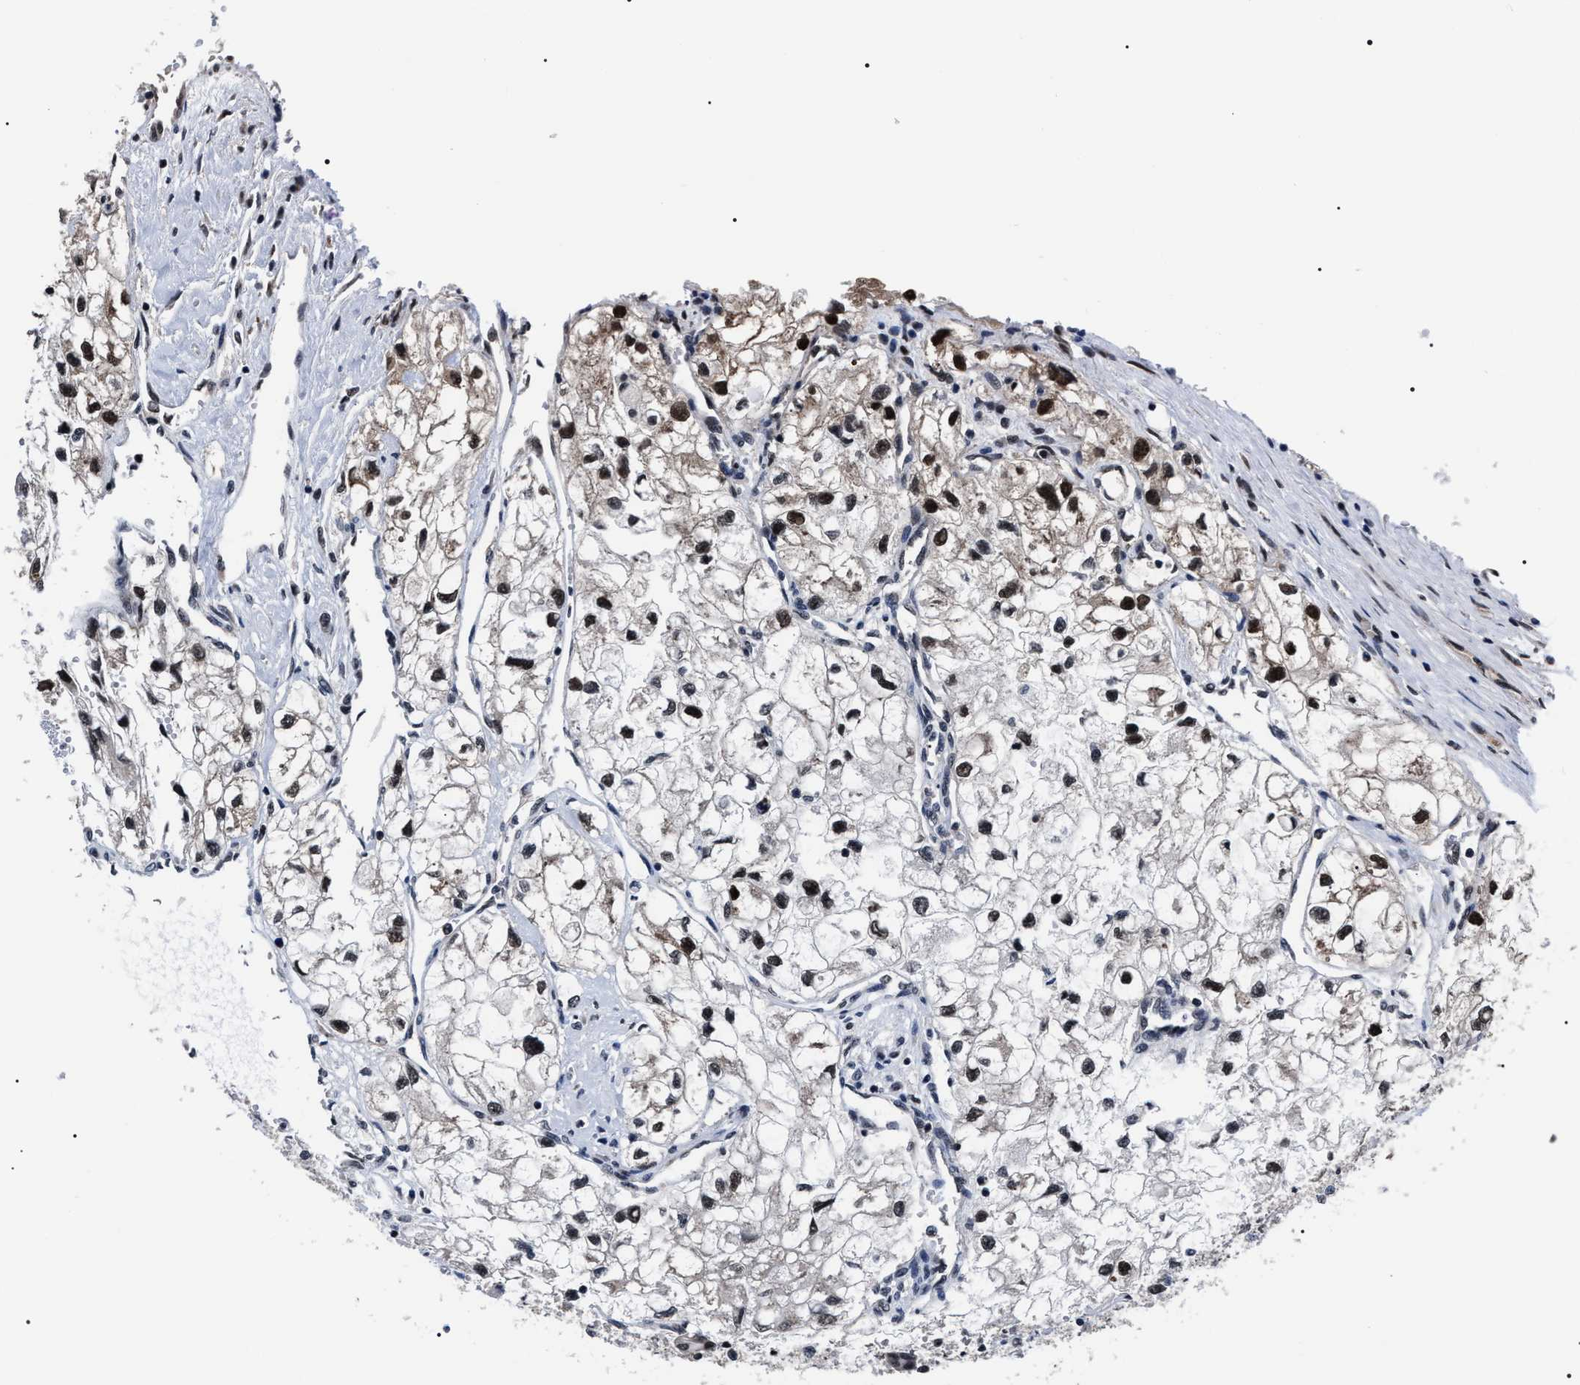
{"staining": {"intensity": "strong", "quantity": ">75%", "location": "nuclear"}, "tissue": "renal cancer", "cell_type": "Tumor cells", "image_type": "cancer", "snomed": [{"axis": "morphology", "description": "Adenocarcinoma, NOS"}, {"axis": "topography", "description": "Kidney"}], "caption": "An image of human renal adenocarcinoma stained for a protein displays strong nuclear brown staining in tumor cells.", "gene": "CSNK2A1", "patient": {"sex": "female", "age": 70}}